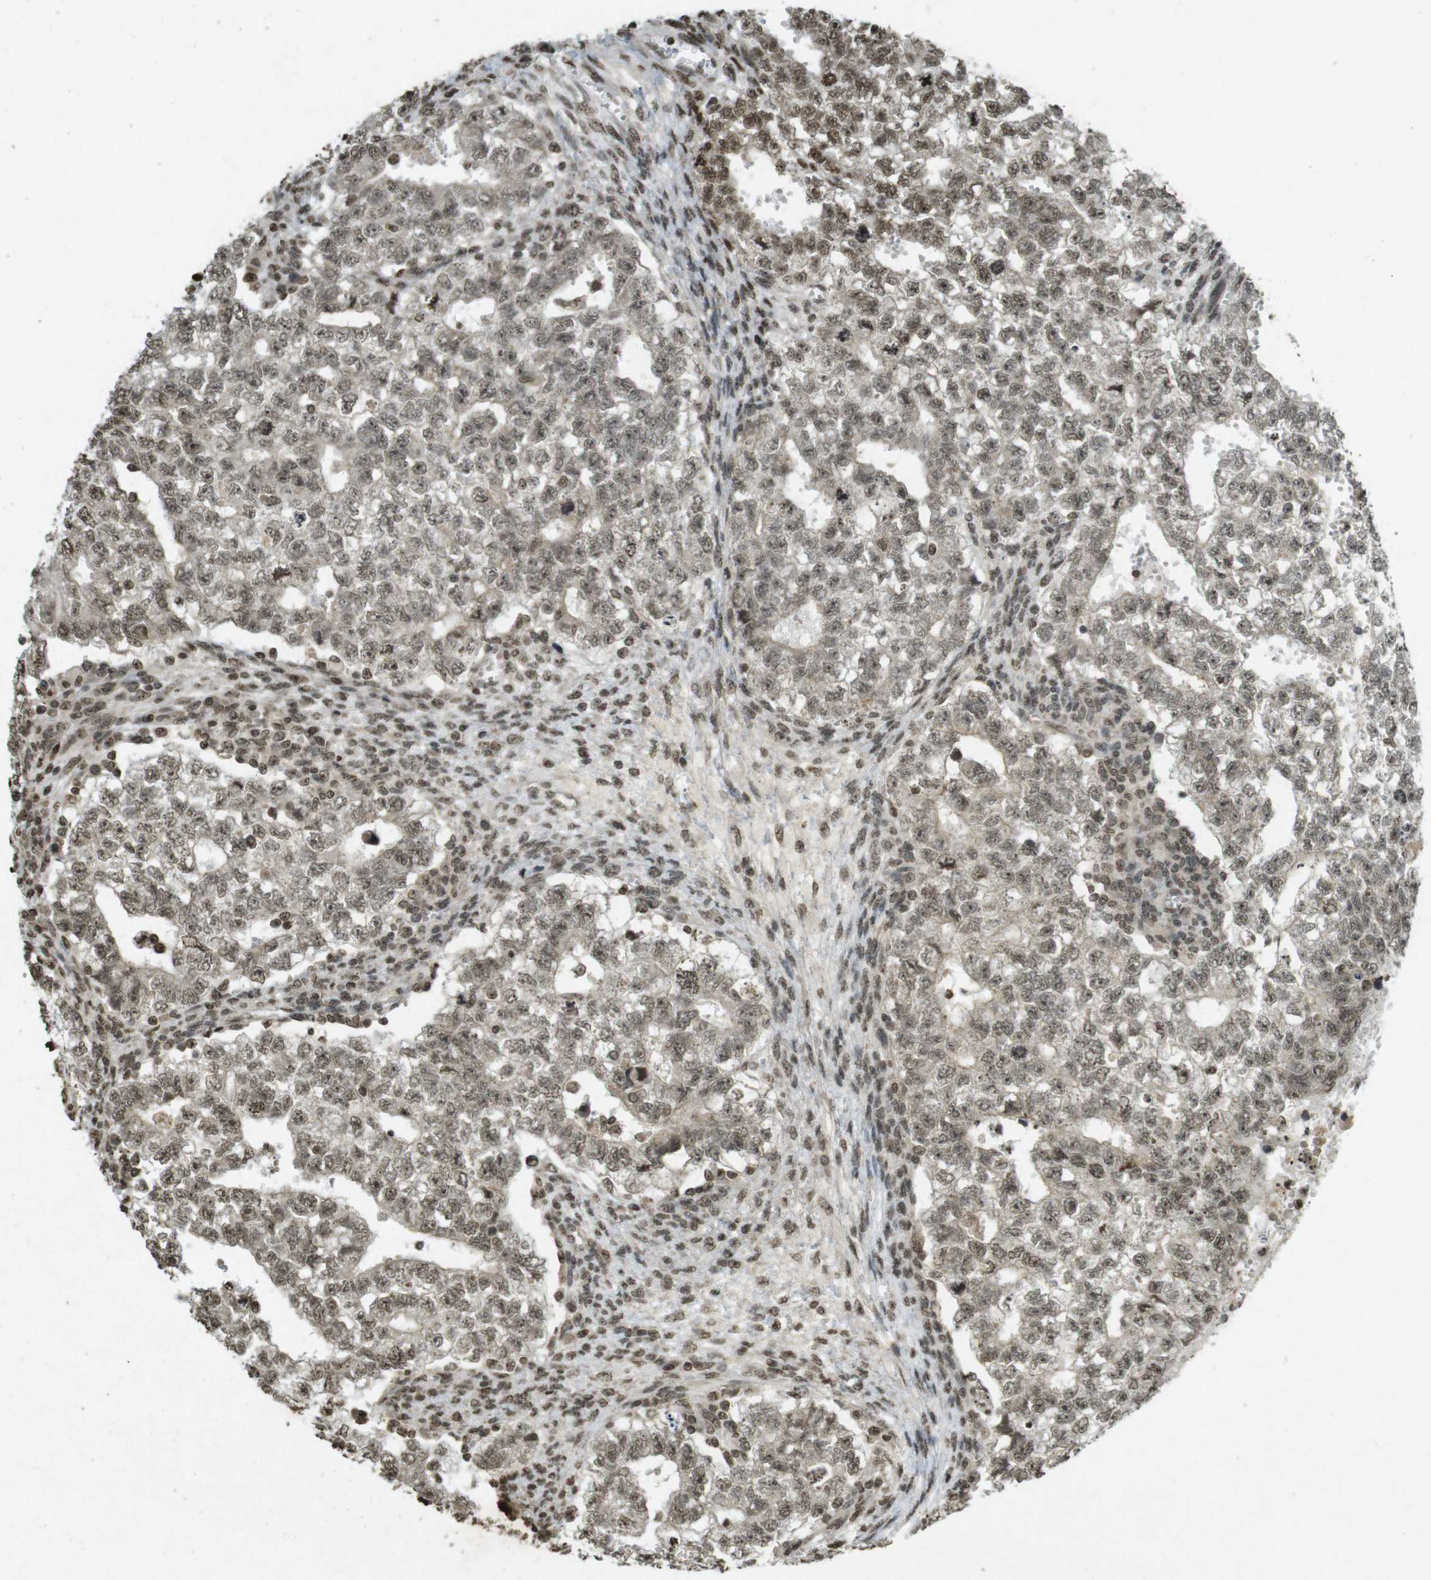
{"staining": {"intensity": "moderate", "quantity": ">75%", "location": "cytoplasmic/membranous,nuclear"}, "tissue": "testis cancer", "cell_type": "Tumor cells", "image_type": "cancer", "snomed": [{"axis": "morphology", "description": "Seminoma, NOS"}, {"axis": "morphology", "description": "Carcinoma, Embryonal, NOS"}, {"axis": "topography", "description": "Testis"}], "caption": "Testis embryonal carcinoma stained with IHC reveals moderate cytoplasmic/membranous and nuclear positivity in about >75% of tumor cells.", "gene": "ORC4", "patient": {"sex": "male", "age": 38}}